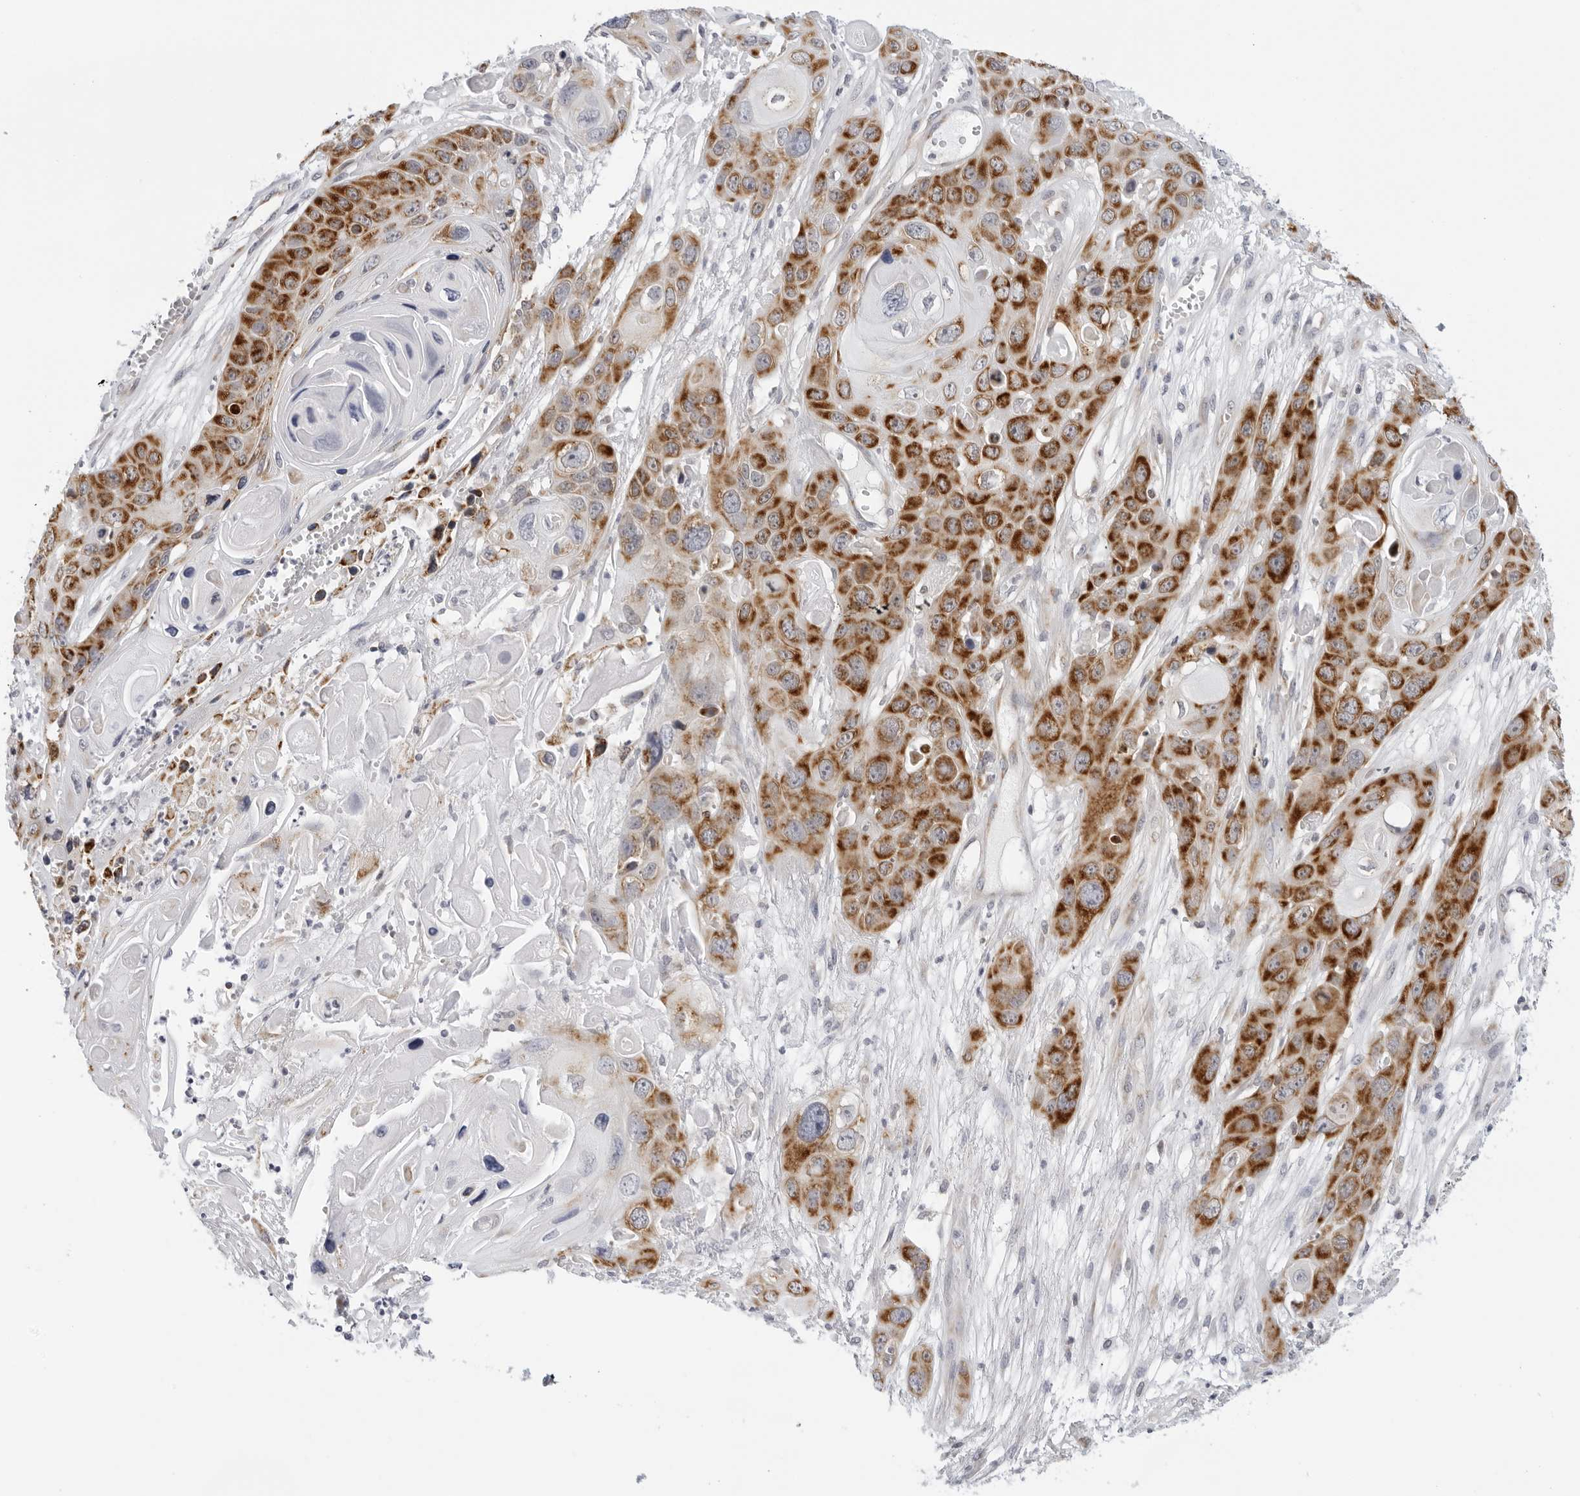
{"staining": {"intensity": "strong", "quantity": ">75%", "location": "cytoplasmic/membranous"}, "tissue": "skin cancer", "cell_type": "Tumor cells", "image_type": "cancer", "snomed": [{"axis": "morphology", "description": "Squamous cell carcinoma, NOS"}, {"axis": "topography", "description": "Skin"}], "caption": "There is high levels of strong cytoplasmic/membranous expression in tumor cells of skin cancer, as demonstrated by immunohistochemical staining (brown color).", "gene": "CIART", "patient": {"sex": "male", "age": 55}}